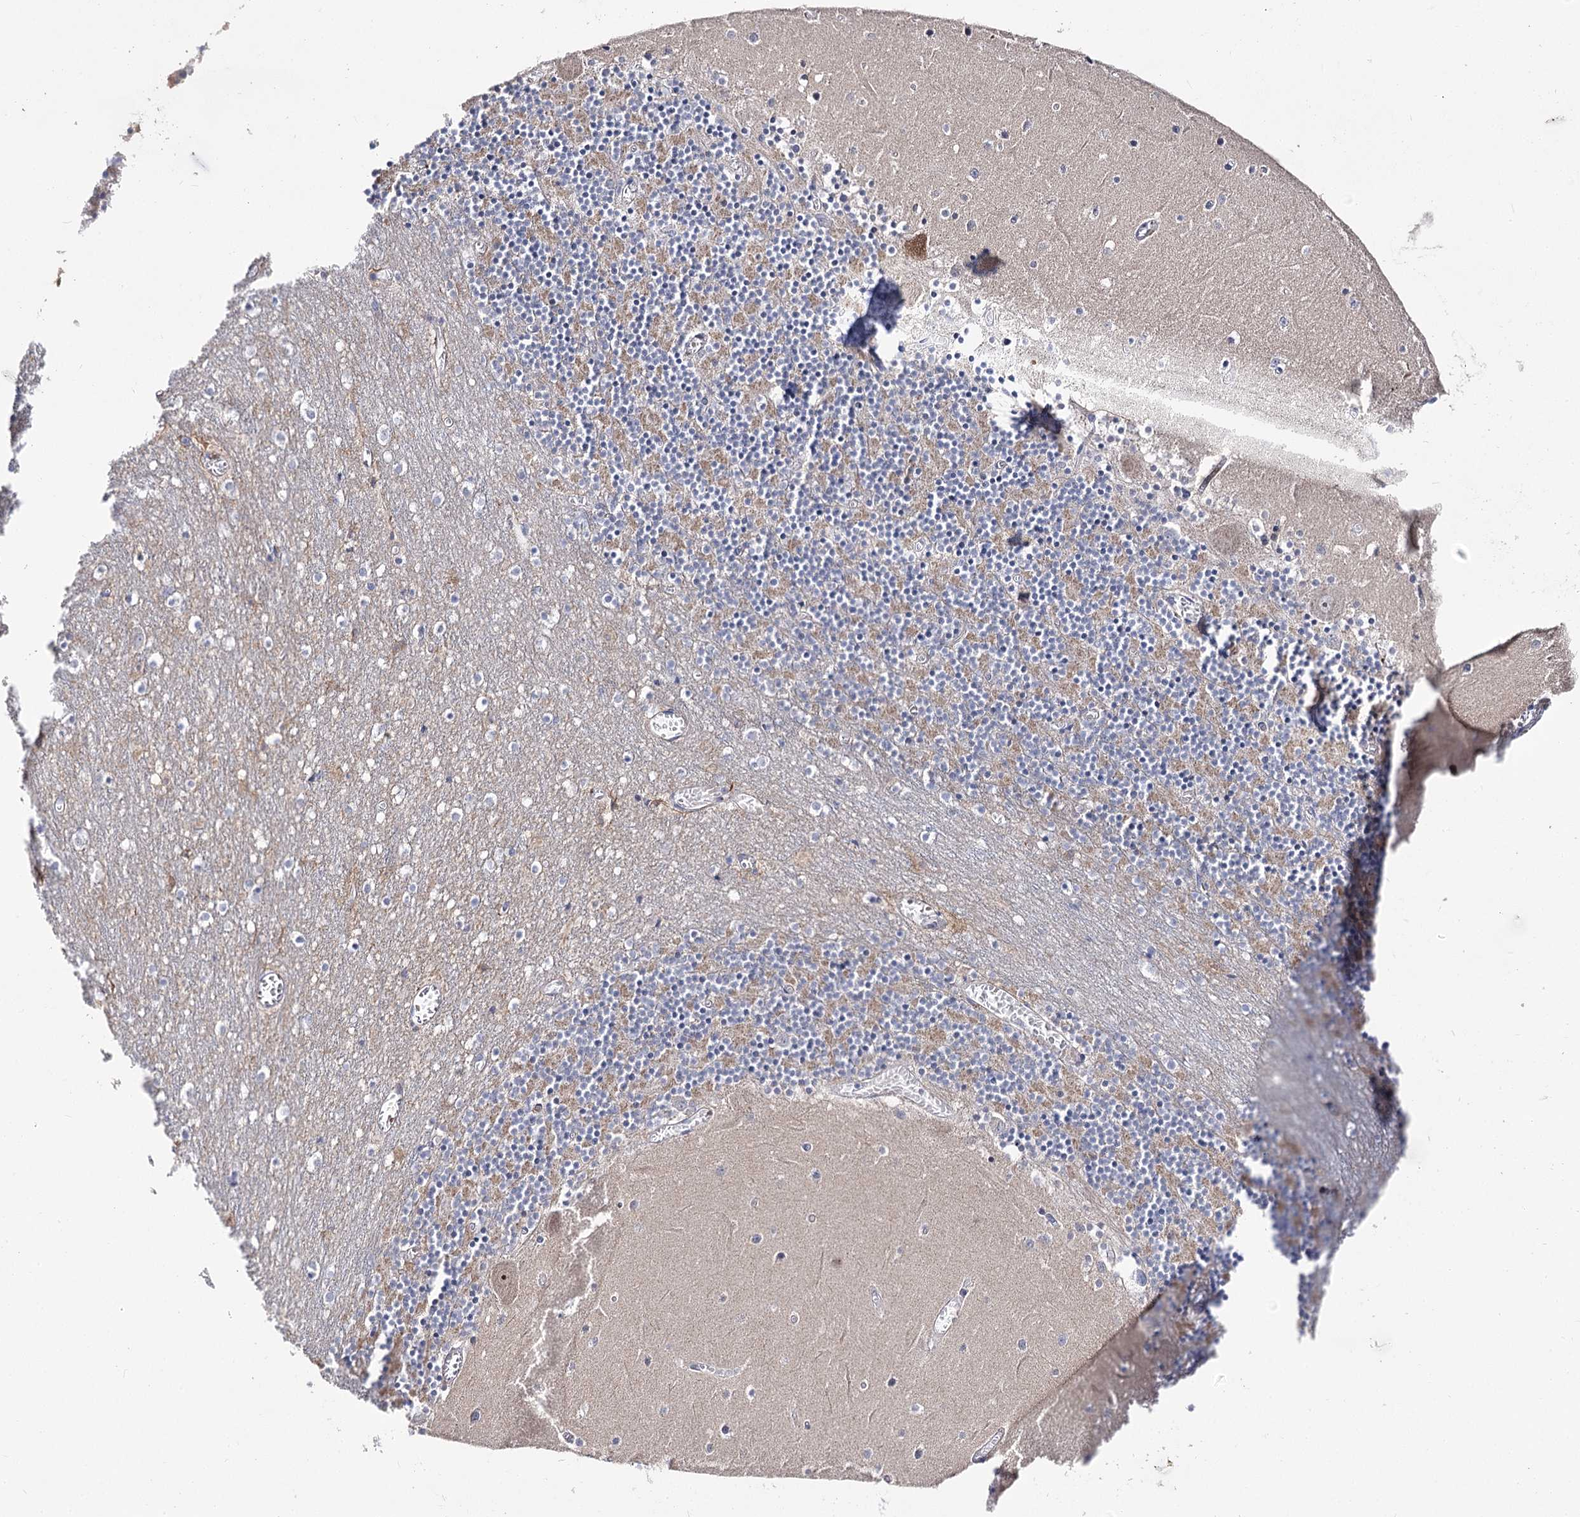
{"staining": {"intensity": "weak", "quantity": "<25%", "location": "cytoplasmic/membranous"}, "tissue": "cerebellum", "cell_type": "Cells in granular layer", "image_type": "normal", "snomed": [{"axis": "morphology", "description": "Normal tissue, NOS"}, {"axis": "topography", "description": "Cerebellum"}], "caption": "Cells in granular layer show no significant staining in normal cerebellum. Nuclei are stained in blue.", "gene": "NRAP", "patient": {"sex": "female", "age": 28}}